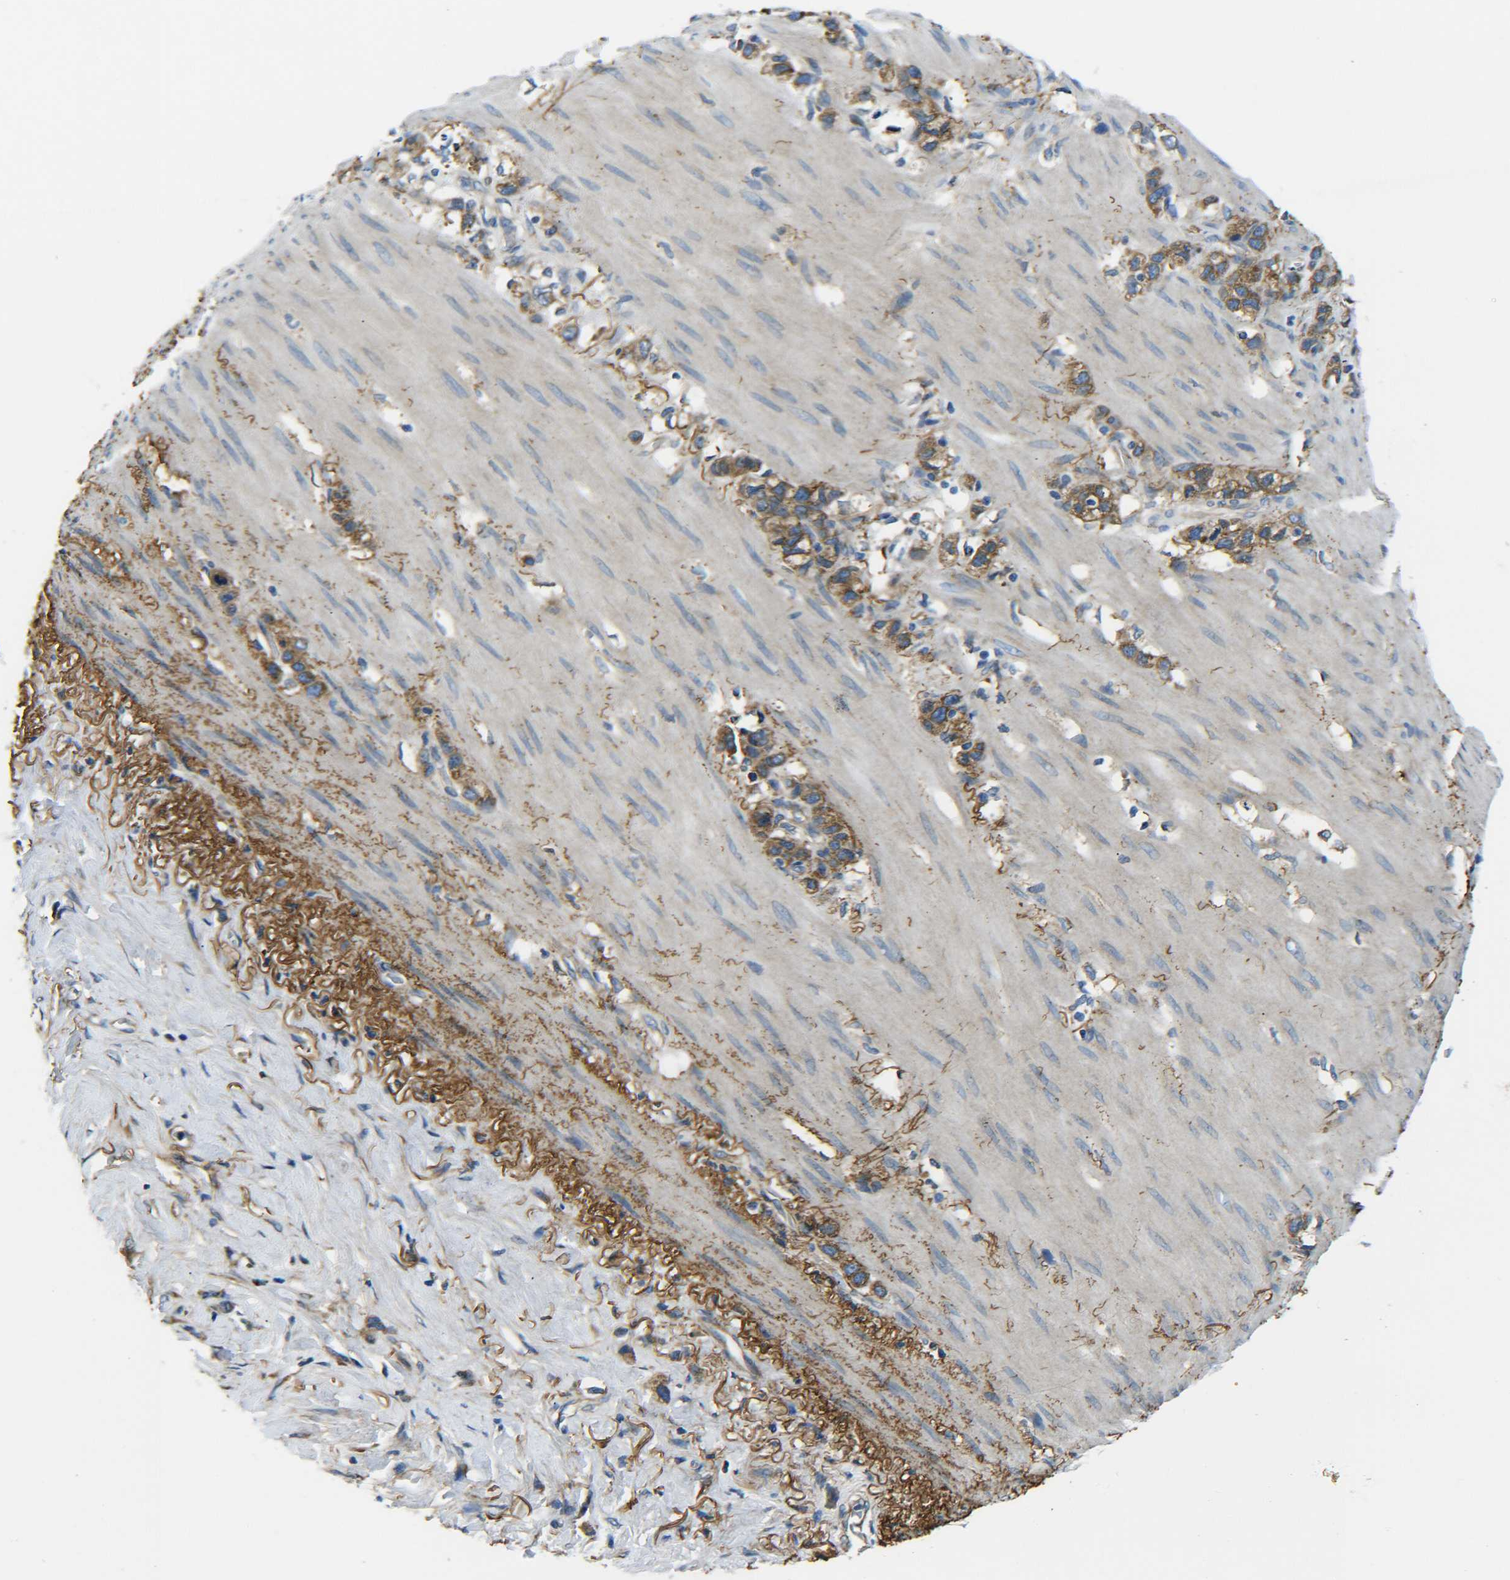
{"staining": {"intensity": "moderate", "quantity": ">75%", "location": "cytoplasmic/membranous"}, "tissue": "stomach cancer", "cell_type": "Tumor cells", "image_type": "cancer", "snomed": [{"axis": "morphology", "description": "Normal tissue, NOS"}, {"axis": "morphology", "description": "Adenocarcinoma, NOS"}, {"axis": "morphology", "description": "Adenocarcinoma, High grade"}, {"axis": "topography", "description": "Stomach, upper"}, {"axis": "topography", "description": "Stomach"}], "caption": "A brown stain labels moderate cytoplasmic/membranous staining of a protein in stomach high-grade adenocarcinoma tumor cells.", "gene": "PREB", "patient": {"sex": "female", "age": 65}}